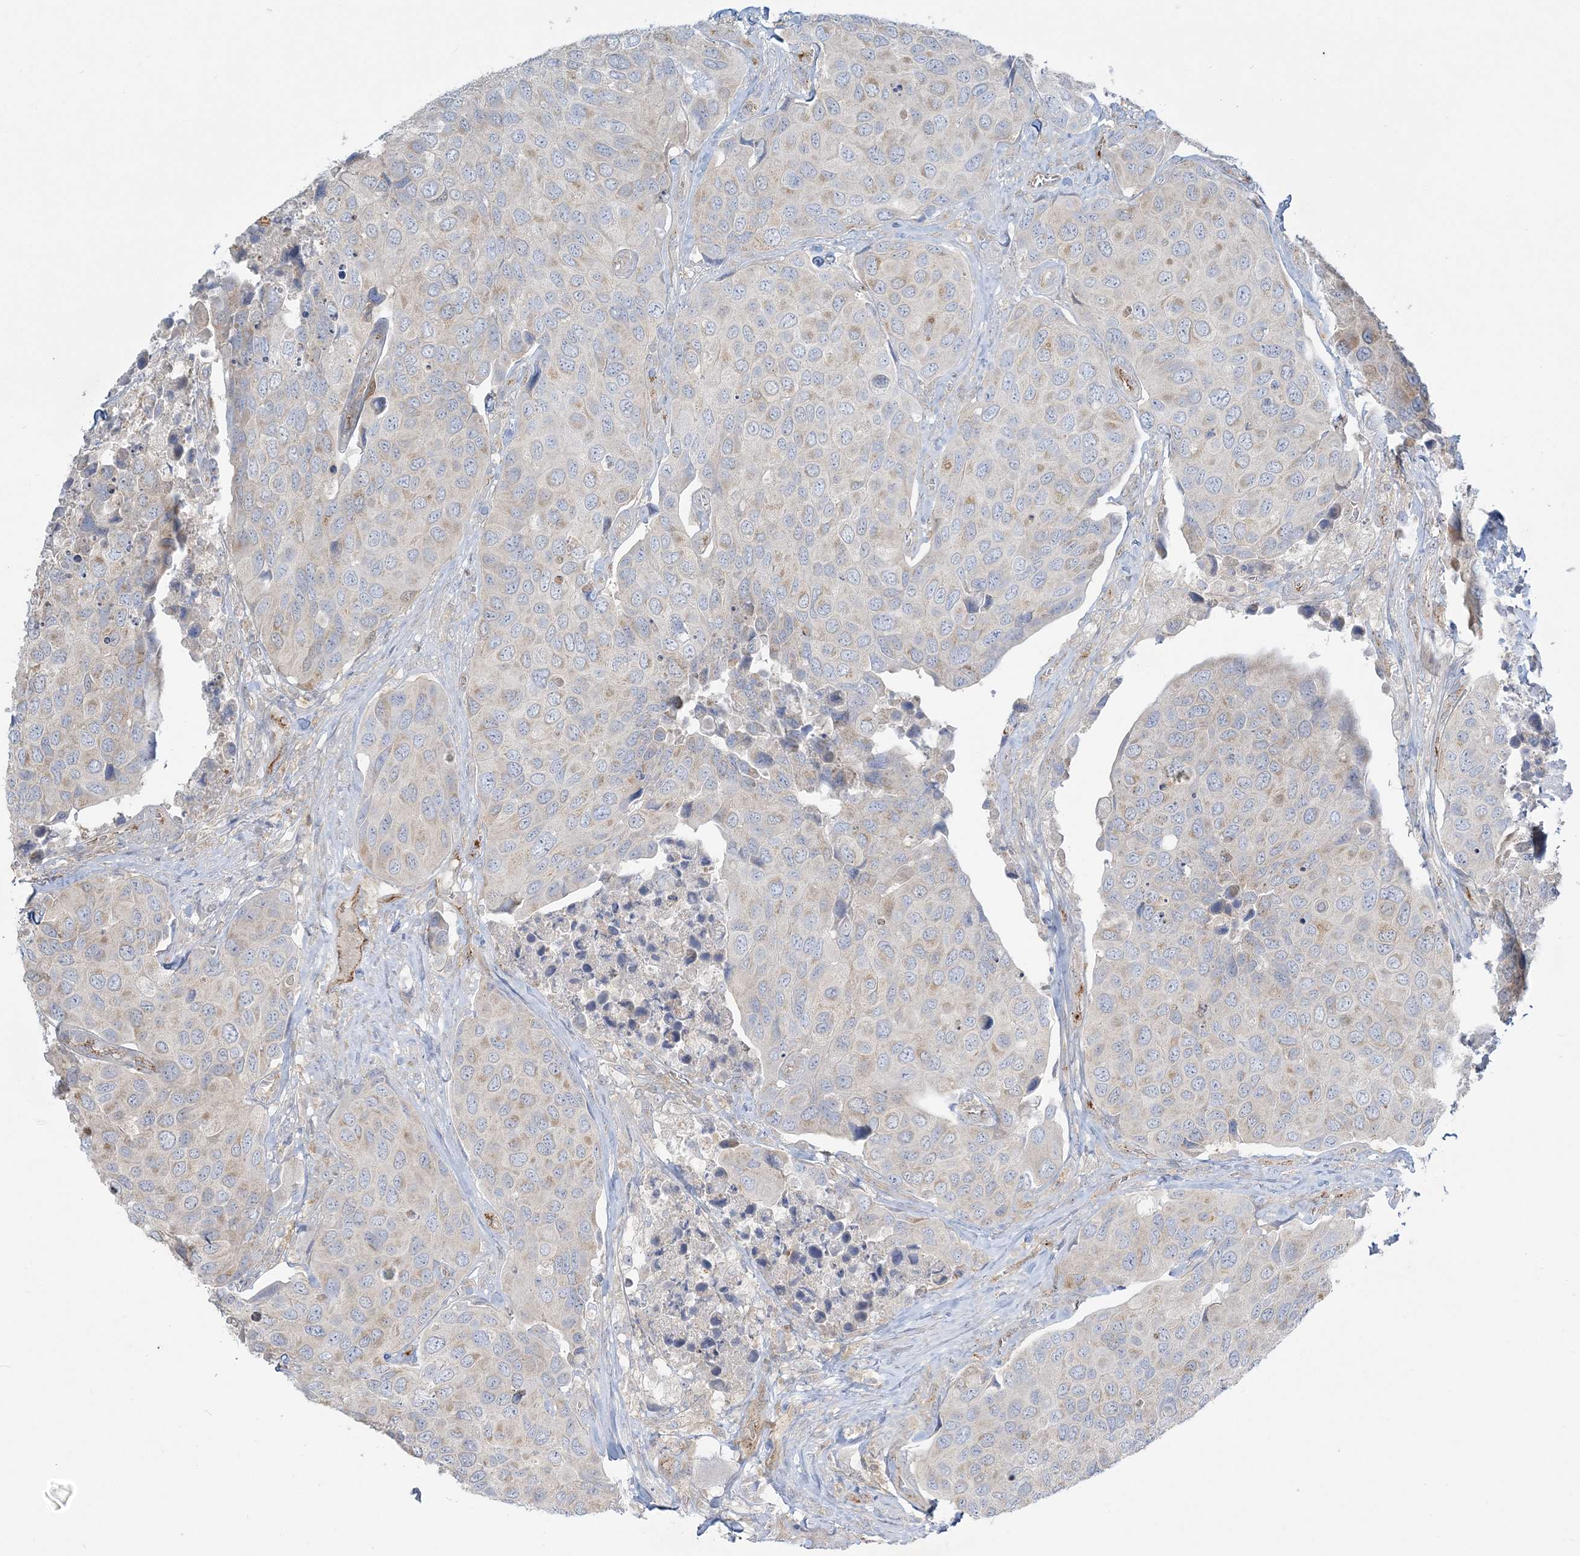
{"staining": {"intensity": "negative", "quantity": "none", "location": "none"}, "tissue": "urothelial cancer", "cell_type": "Tumor cells", "image_type": "cancer", "snomed": [{"axis": "morphology", "description": "Urothelial carcinoma, High grade"}, {"axis": "topography", "description": "Urinary bladder"}], "caption": "Immunohistochemistry (IHC) of human urothelial cancer displays no staining in tumor cells. (DAB (3,3'-diaminobenzidine) immunohistochemistry (IHC) with hematoxylin counter stain).", "gene": "INPP1", "patient": {"sex": "male", "age": 74}}